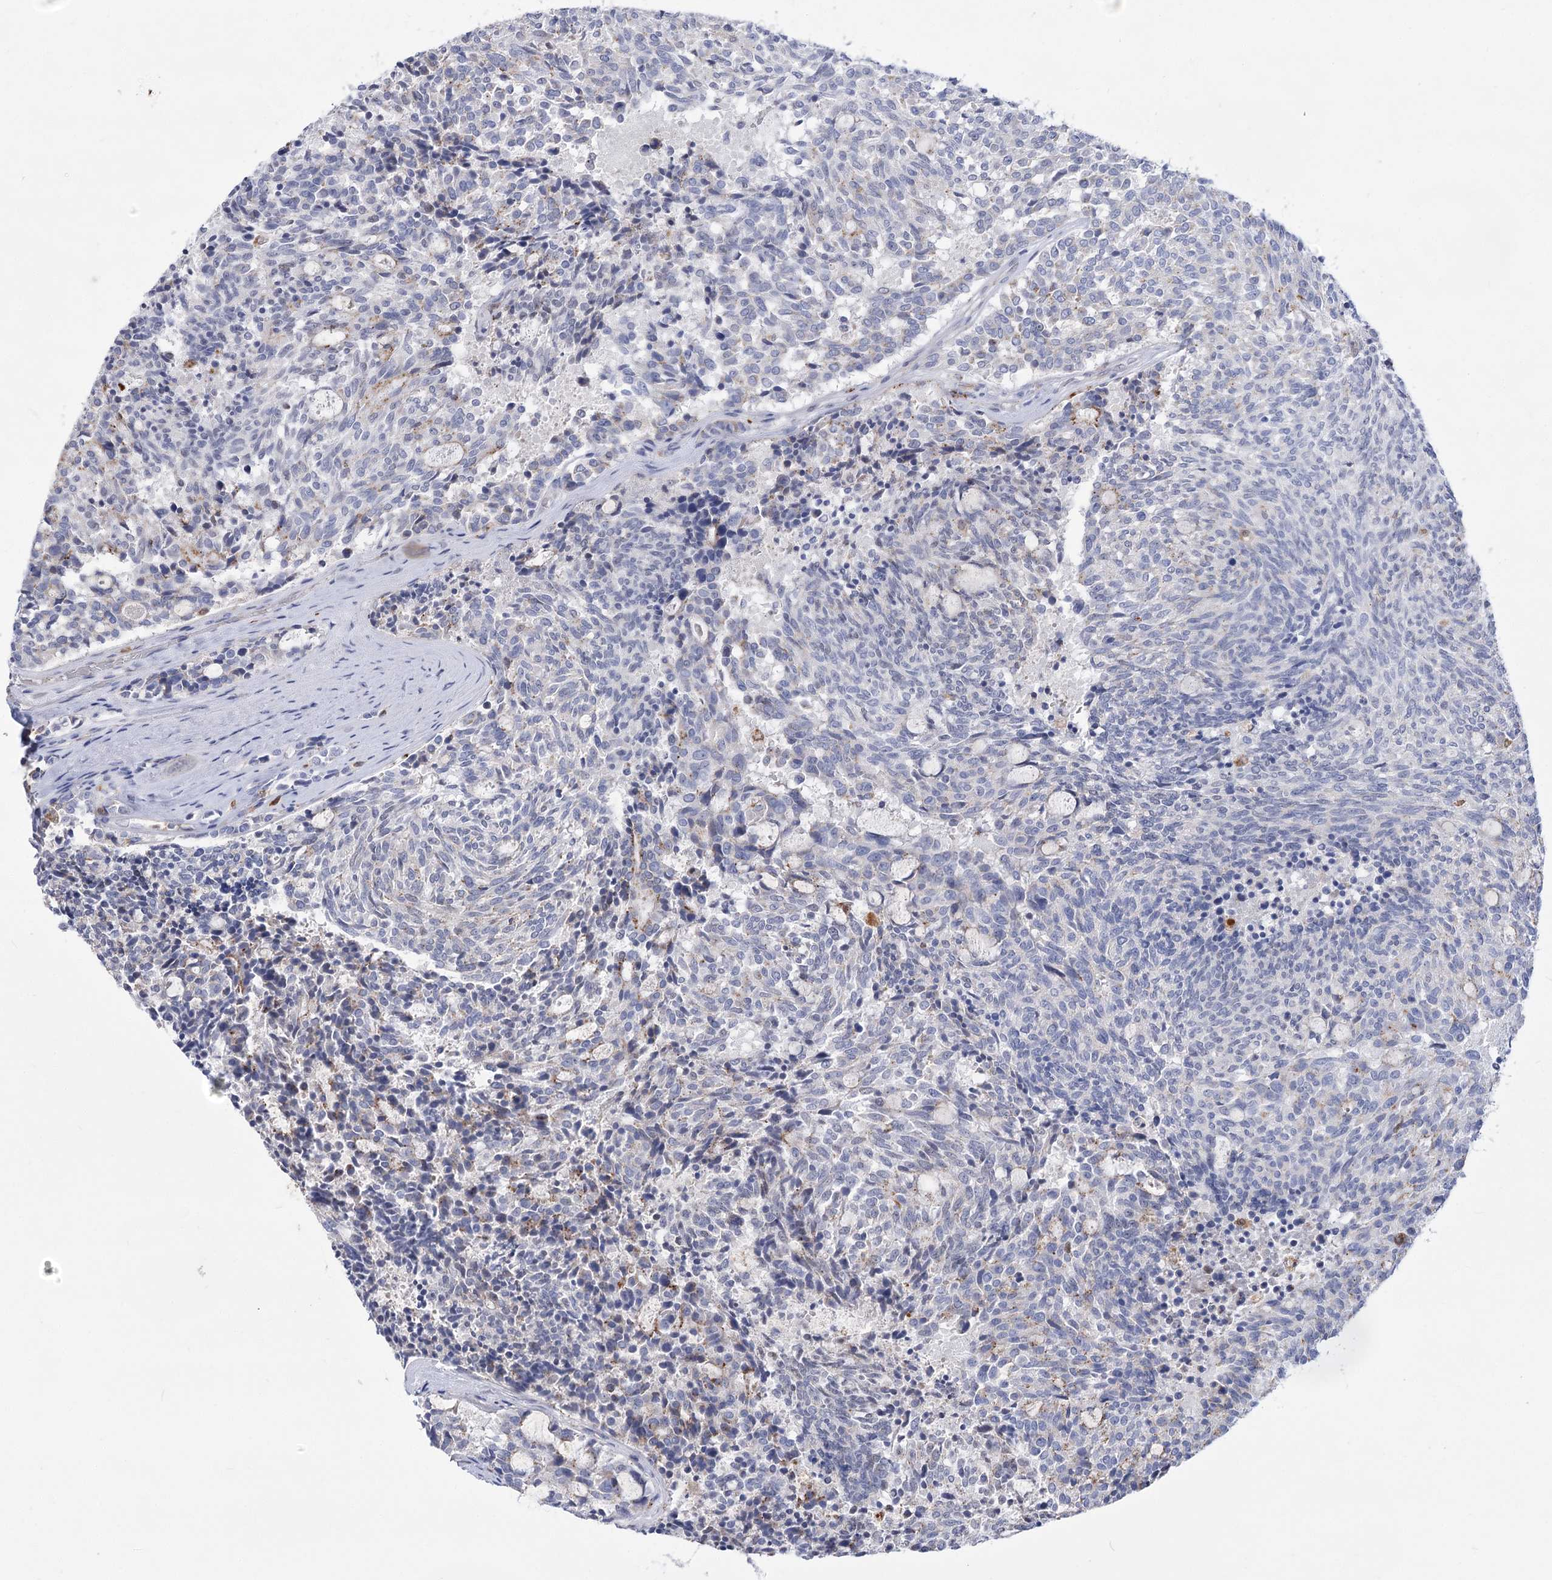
{"staining": {"intensity": "negative", "quantity": "none", "location": "none"}, "tissue": "carcinoid", "cell_type": "Tumor cells", "image_type": "cancer", "snomed": [{"axis": "morphology", "description": "Carcinoid, malignant, NOS"}, {"axis": "topography", "description": "Pancreas"}], "caption": "Malignant carcinoid was stained to show a protein in brown. There is no significant expression in tumor cells.", "gene": "SIAE", "patient": {"sex": "female", "age": 54}}